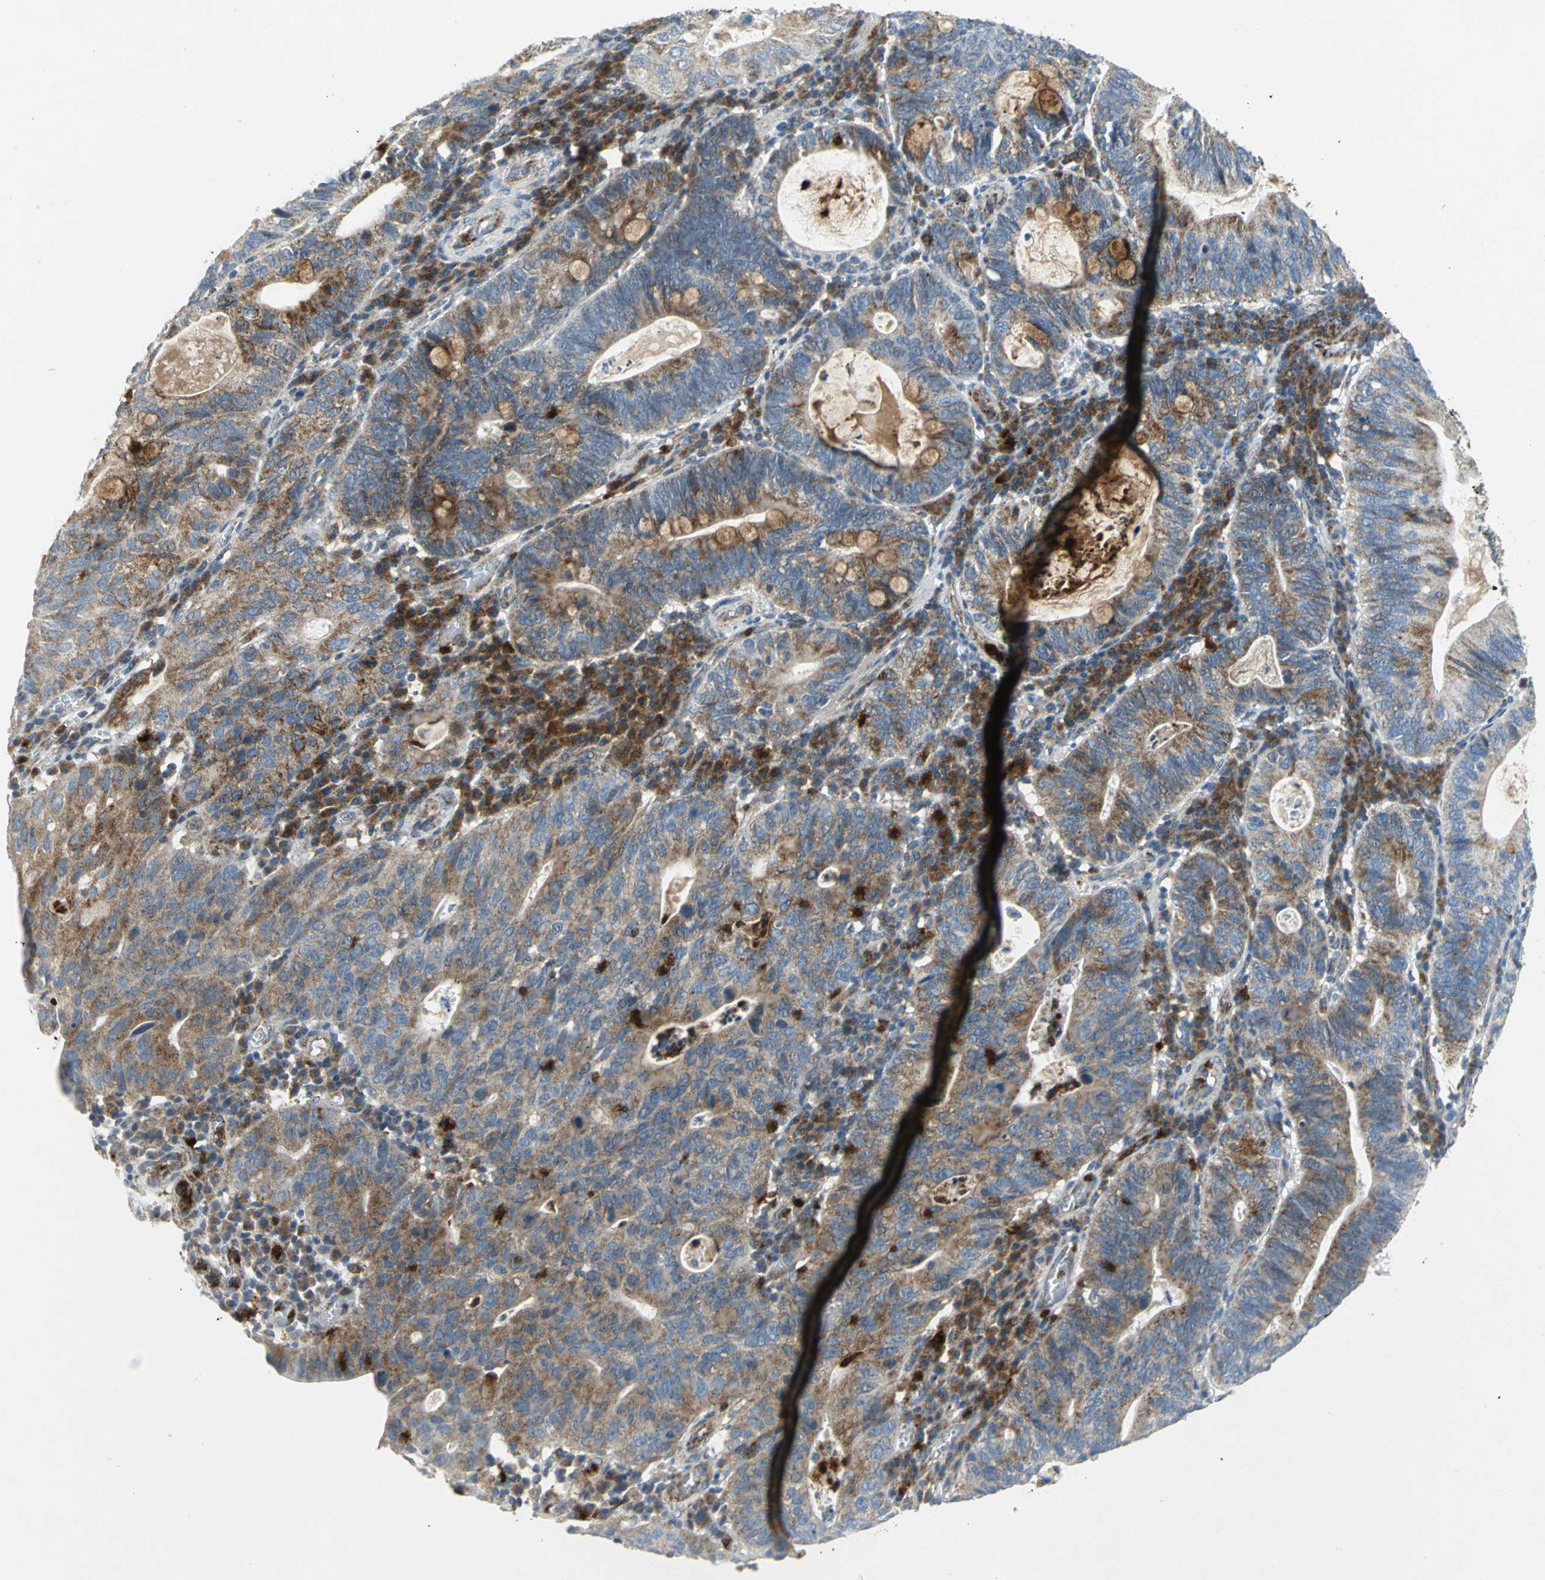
{"staining": {"intensity": "moderate", "quantity": ">75%", "location": "cytoplasmic/membranous"}, "tissue": "stomach cancer", "cell_type": "Tumor cells", "image_type": "cancer", "snomed": [{"axis": "morphology", "description": "Adenocarcinoma, NOS"}, {"axis": "topography", "description": "Stomach"}], "caption": "Brown immunohistochemical staining in human stomach cancer shows moderate cytoplasmic/membranous staining in approximately >75% of tumor cells. (brown staining indicates protein expression, while blue staining denotes nuclei).", "gene": "SPPL2B", "patient": {"sex": "male", "age": 59}}